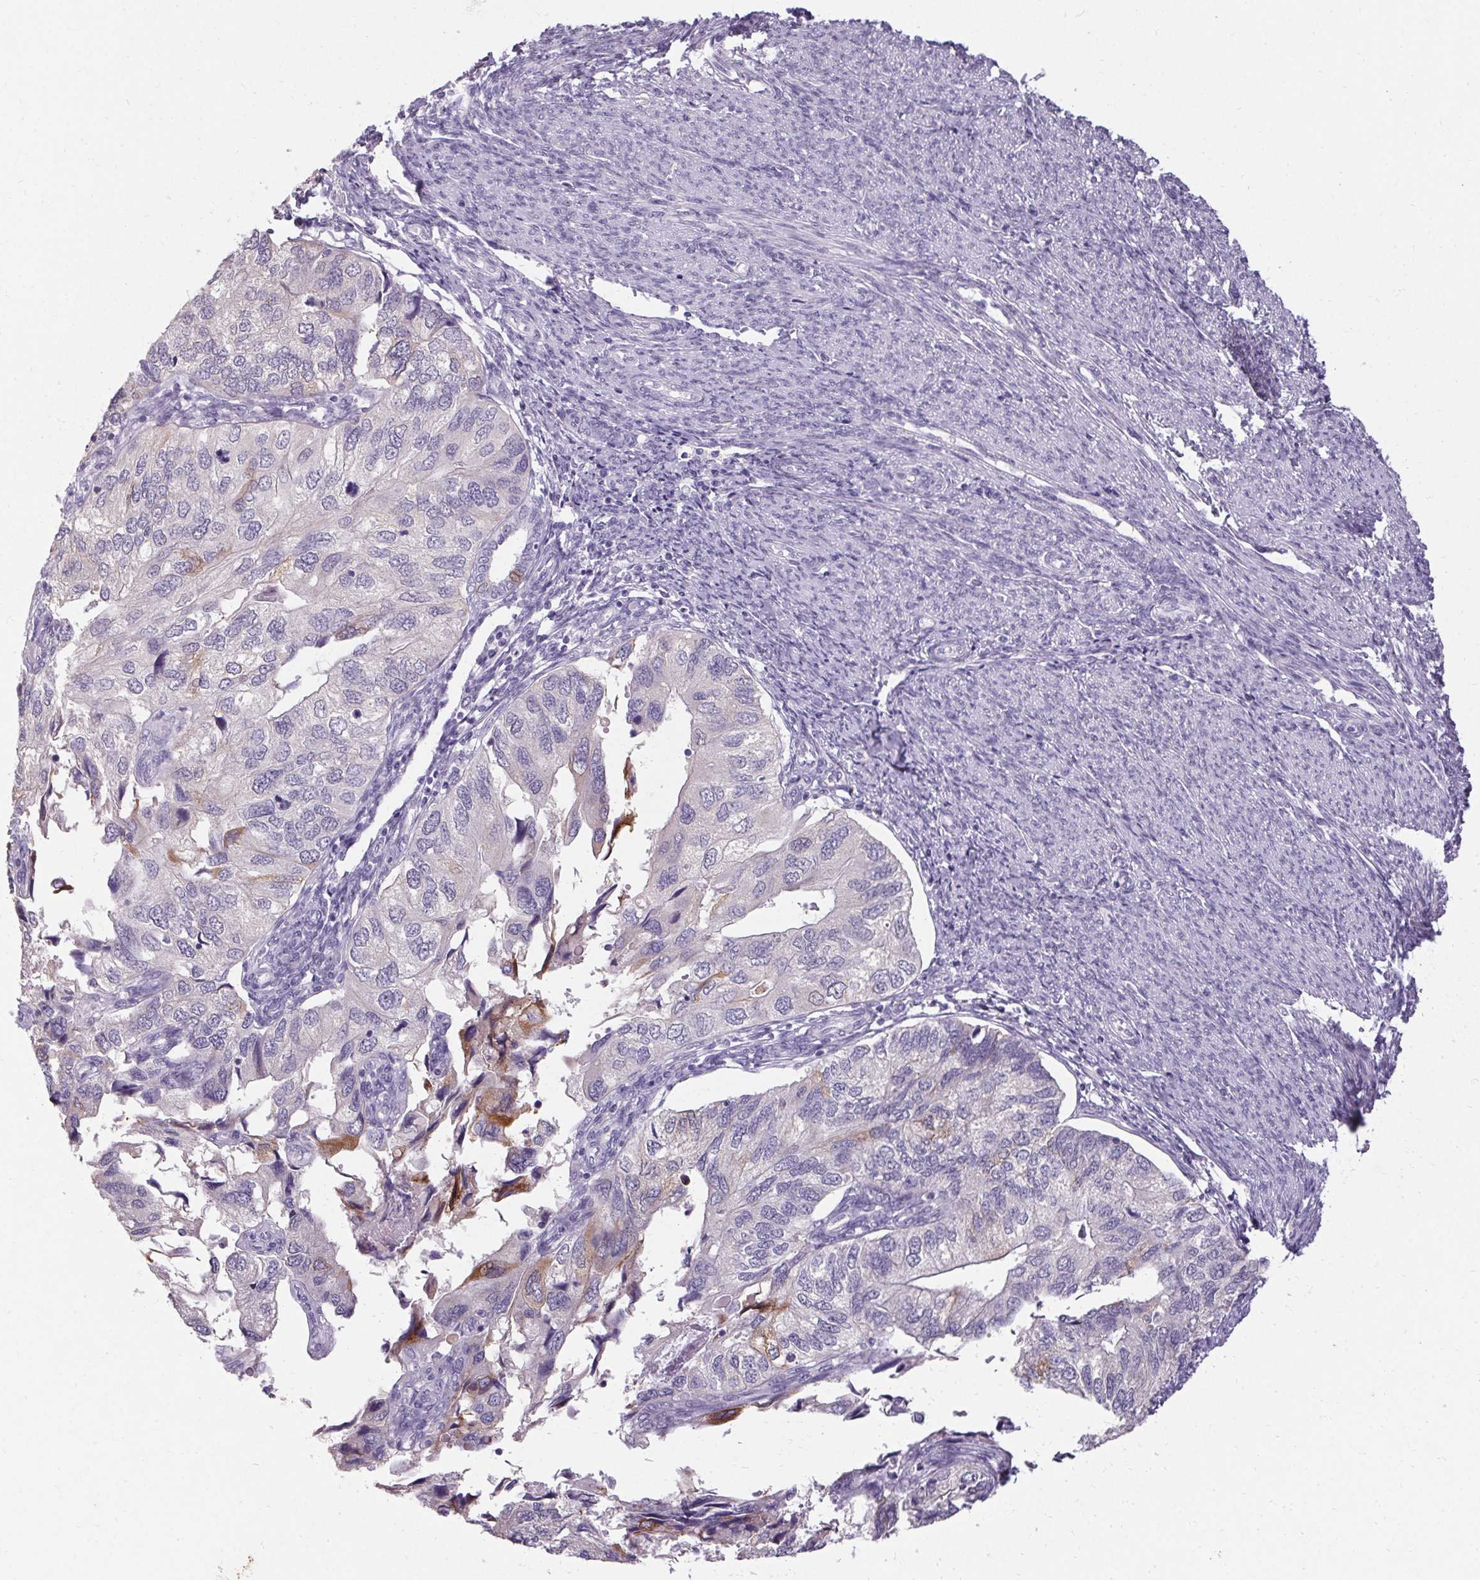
{"staining": {"intensity": "moderate", "quantity": "<25%", "location": "cytoplasmic/membranous"}, "tissue": "endometrial cancer", "cell_type": "Tumor cells", "image_type": "cancer", "snomed": [{"axis": "morphology", "description": "Carcinoma, NOS"}, {"axis": "topography", "description": "Uterus"}], "caption": "Protein staining of endometrial cancer (carcinoma) tissue demonstrates moderate cytoplasmic/membranous staining in approximately <25% of tumor cells.", "gene": "HSD17B3", "patient": {"sex": "female", "age": 76}}